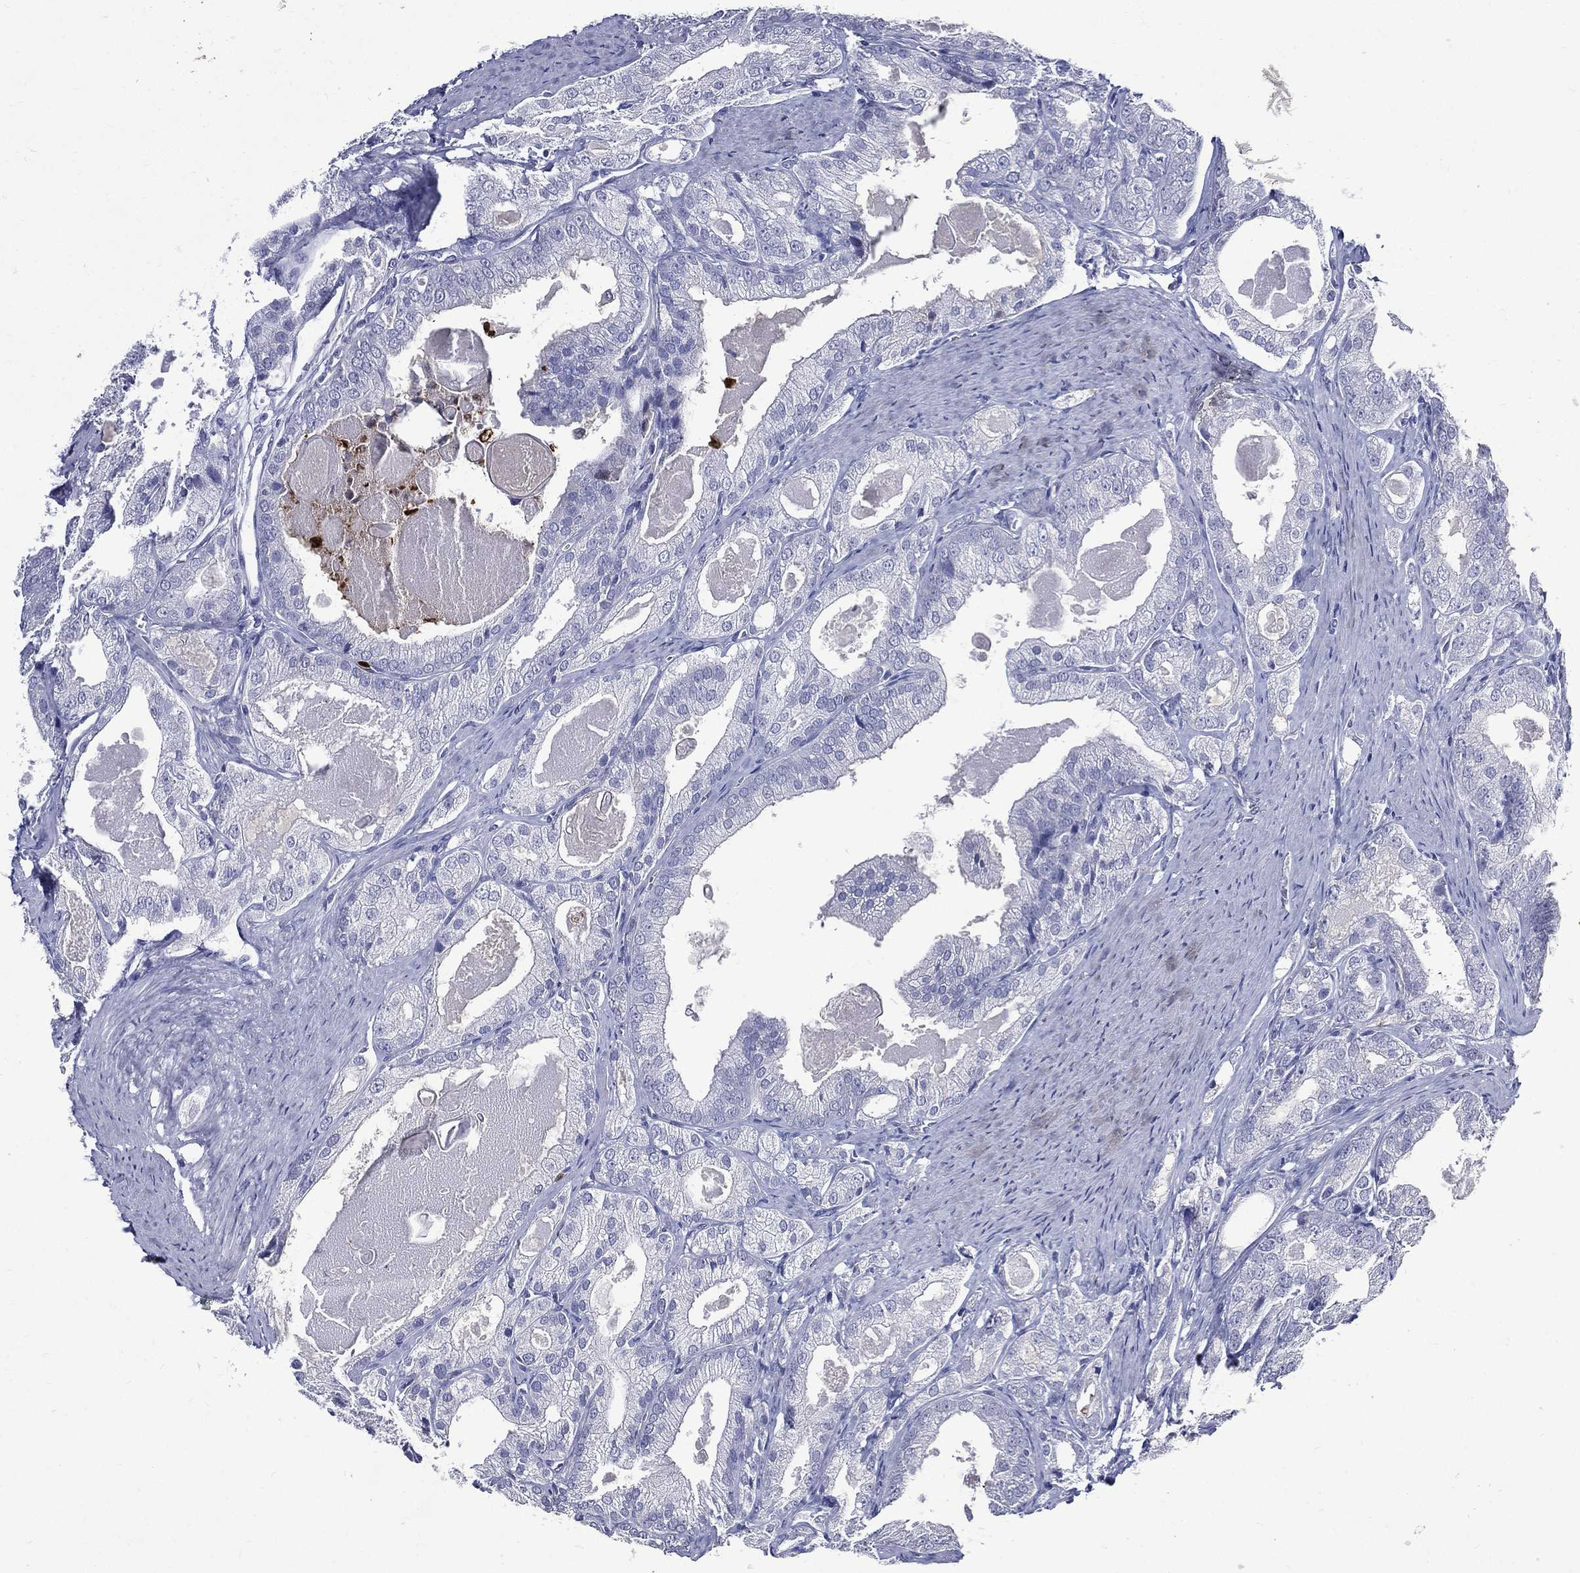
{"staining": {"intensity": "negative", "quantity": "none", "location": "none"}, "tissue": "prostate cancer", "cell_type": "Tumor cells", "image_type": "cancer", "snomed": [{"axis": "morphology", "description": "Adenocarcinoma, NOS"}, {"axis": "morphology", "description": "Adenocarcinoma, High grade"}, {"axis": "topography", "description": "Prostate"}], "caption": "The micrograph reveals no staining of tumor cells in high-grade adenocarcinoma (prostate).", "gene": "GPR171", "patient": {"sex": "male", "age": 70}}